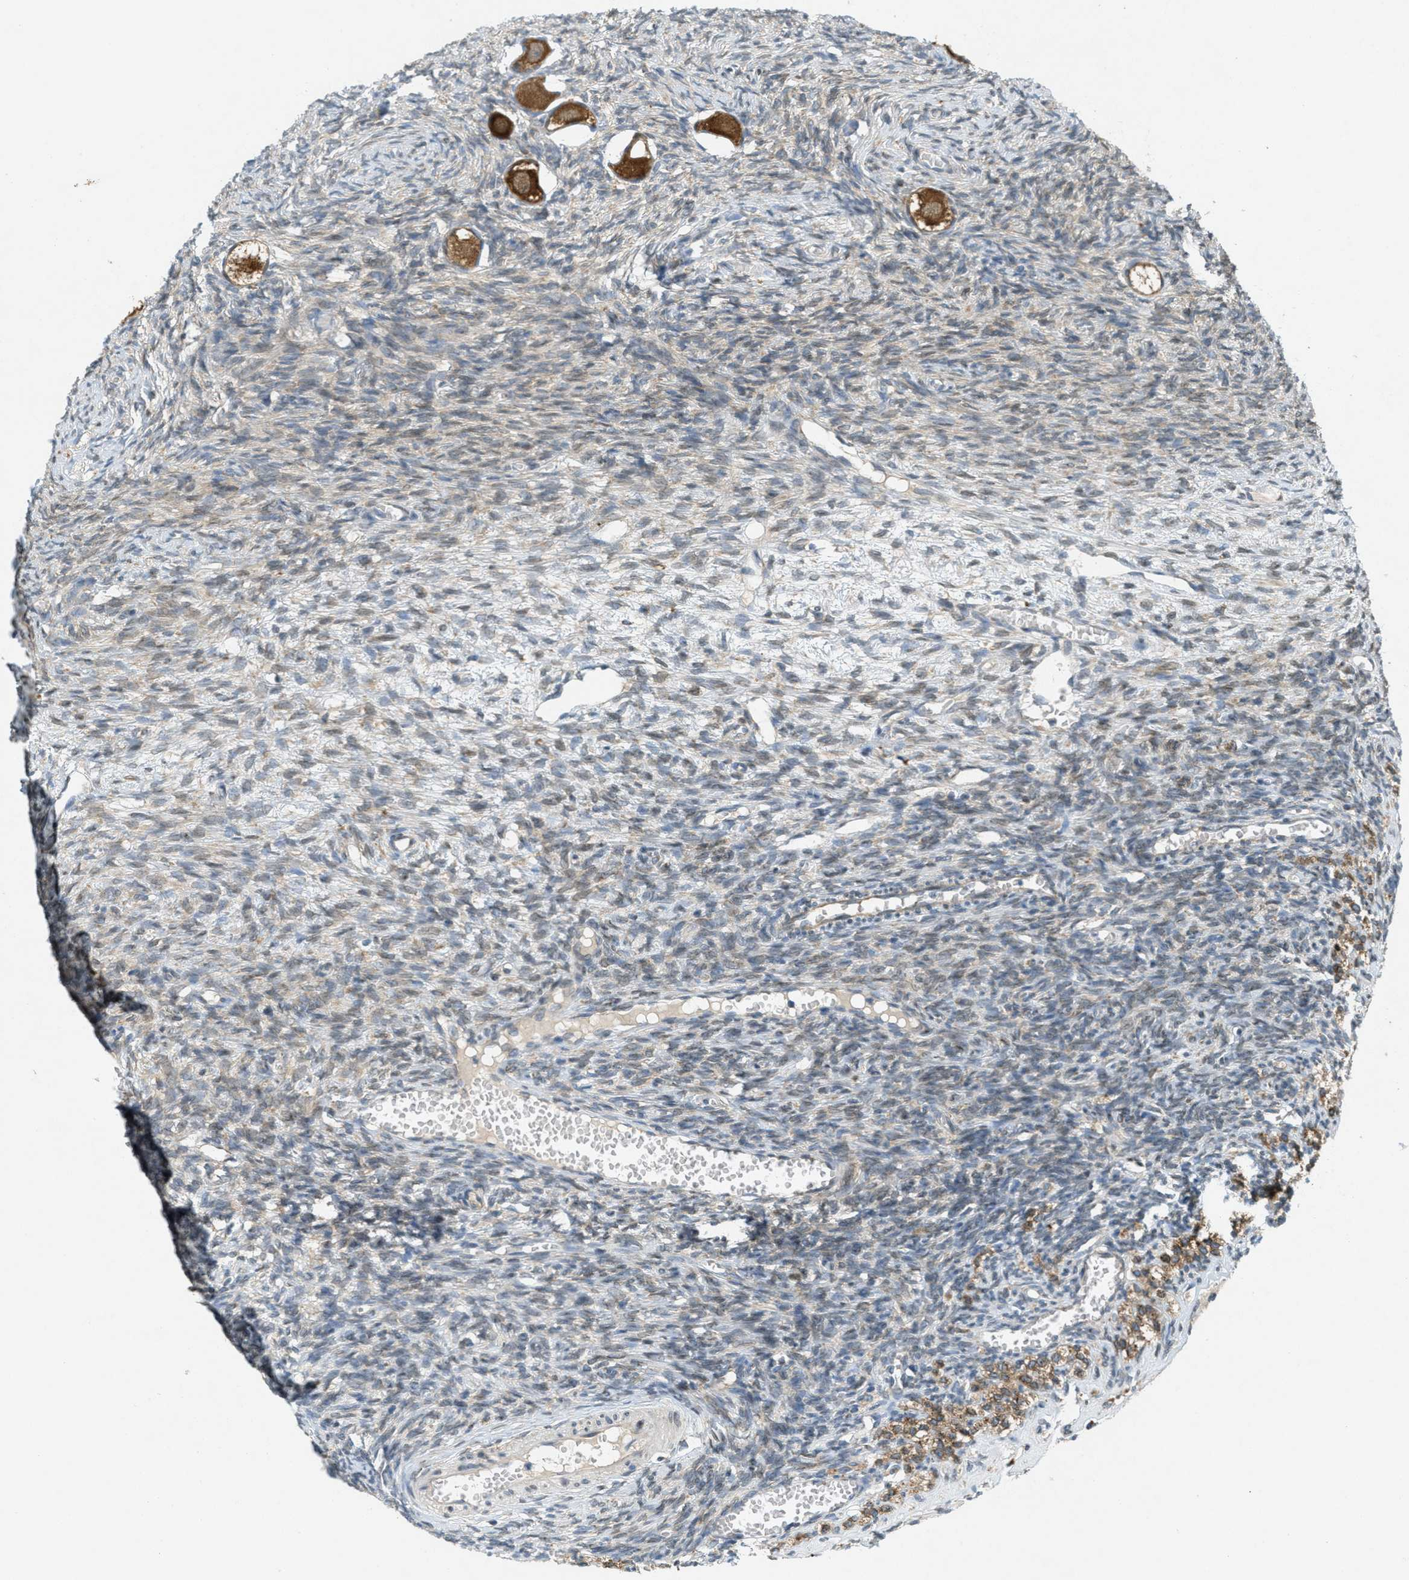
{"staining": {"intensity": "strong", "quantity": ">75%", "location": "cytoplasmic/membranous"}, "tissue": "ovary", "cell_type": "Follicle cells", "image_type": "normal", "snomed": [{"axis": "morphology", "description": "Normal tissue, NOS"}, {"axis": "topography", "description": "Ovary"}], "caption": "A high amount of strong cytoplasmic/membranous expression is present in about >75% of follicle cells in normal ovary. (brown staining indicates protein expression, while blue staining denotes nuclei).", "gene": "SIGMAR1", "patient": {"sex": "female", "age": 27}}